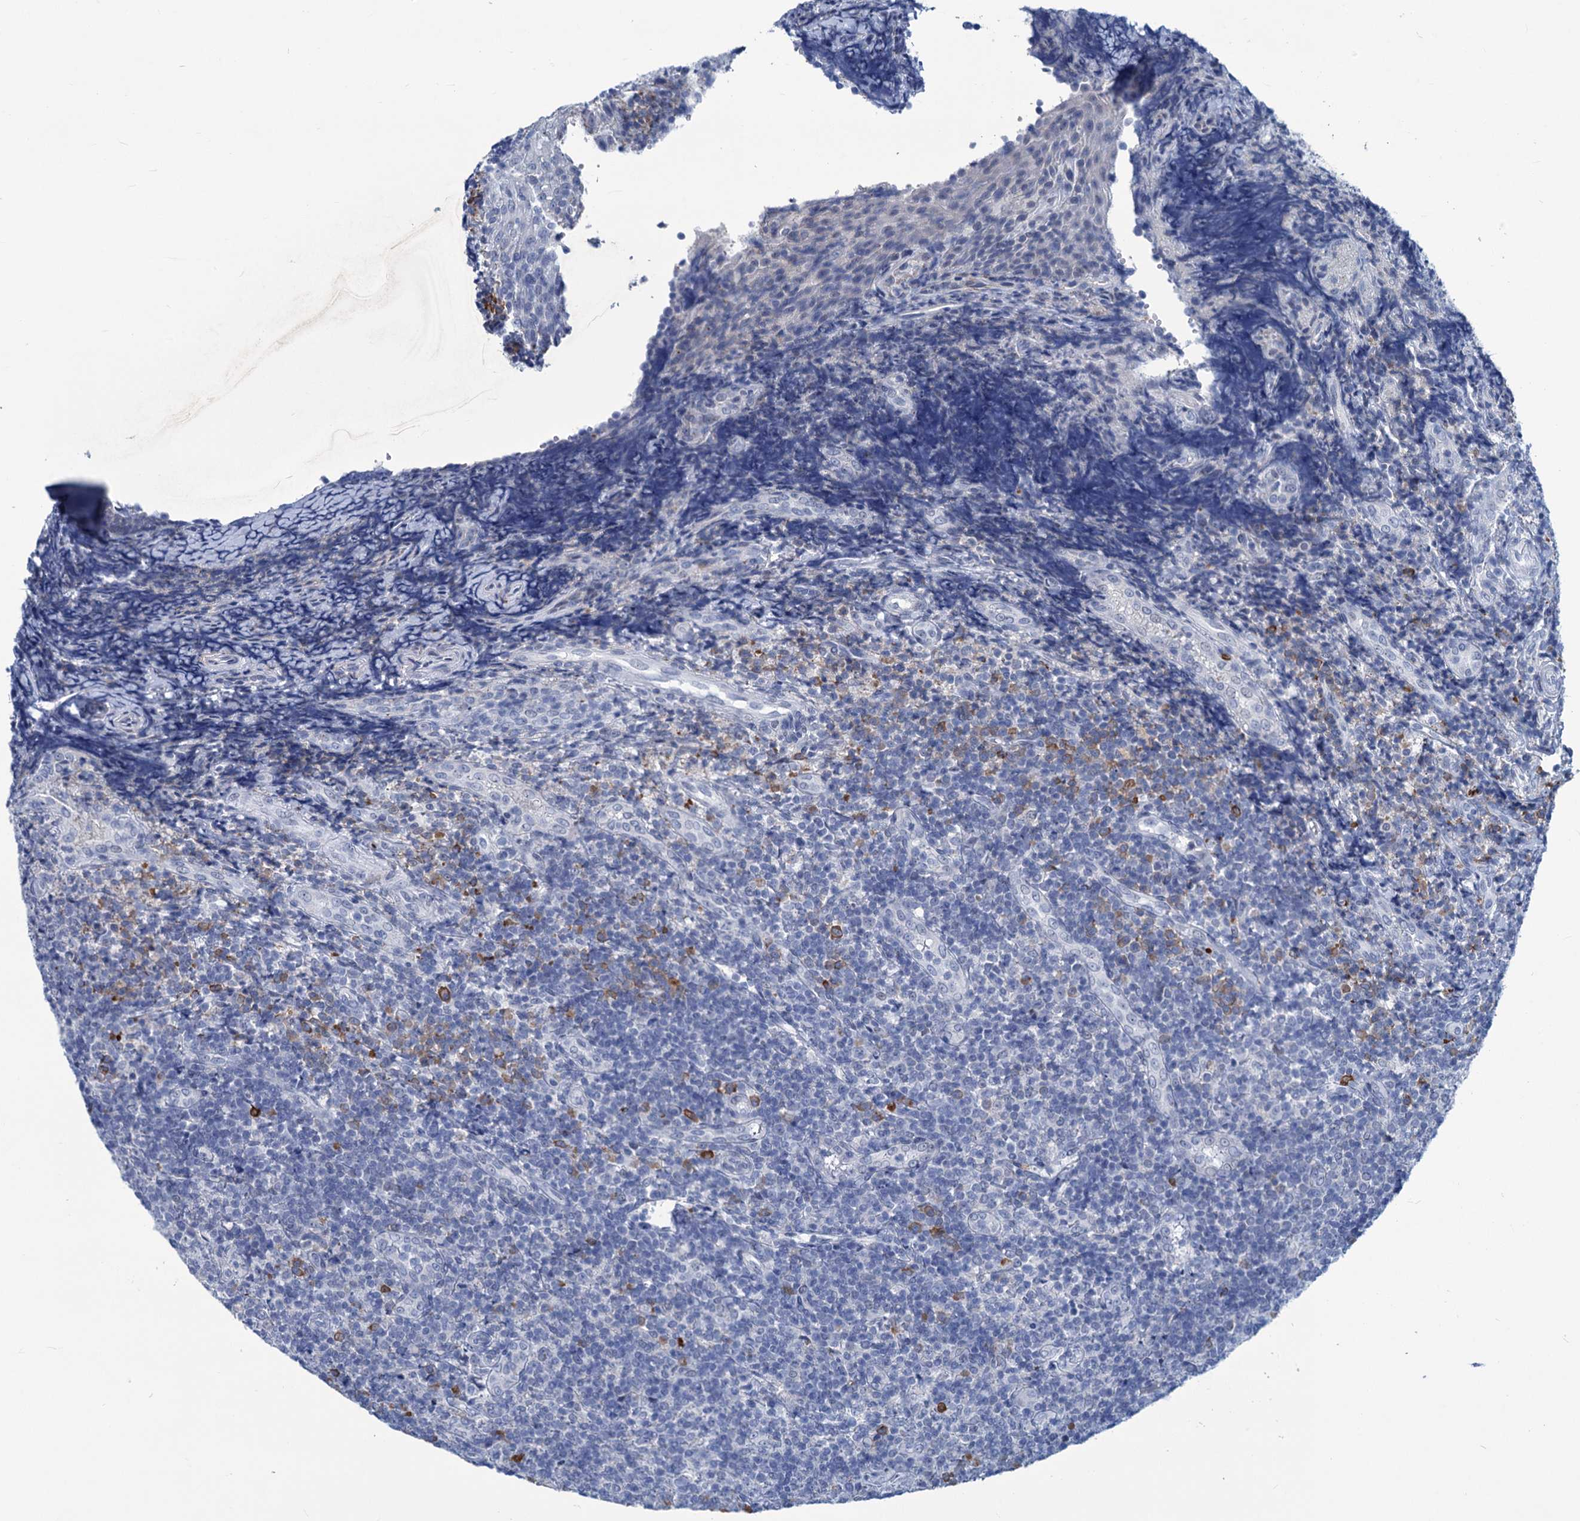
{"staining": {"intensity": "negative", "quantity": "none", "location": "none"}, "tissue": "tonsil", "cell_type": "Germinal center cells", "image_type": "normal", "snomed": [{"axis": "morphology", "description": "Normal tissue, NOS"}, {"axis": "topography", "description": "Tonsil"}], "caption": "IHC micrograph of normal tonsil: tonsil stained with DAB (3,3'-diaminobenzidine) displays no significant protein positivity in germinal center cells. (Stains: DAB IHC with hematoxylin counter stain, Microscopy: brightfield microscopy at high magnification).", "gene": "NEU3", "patient": {"sex": "female", "age": 19}}